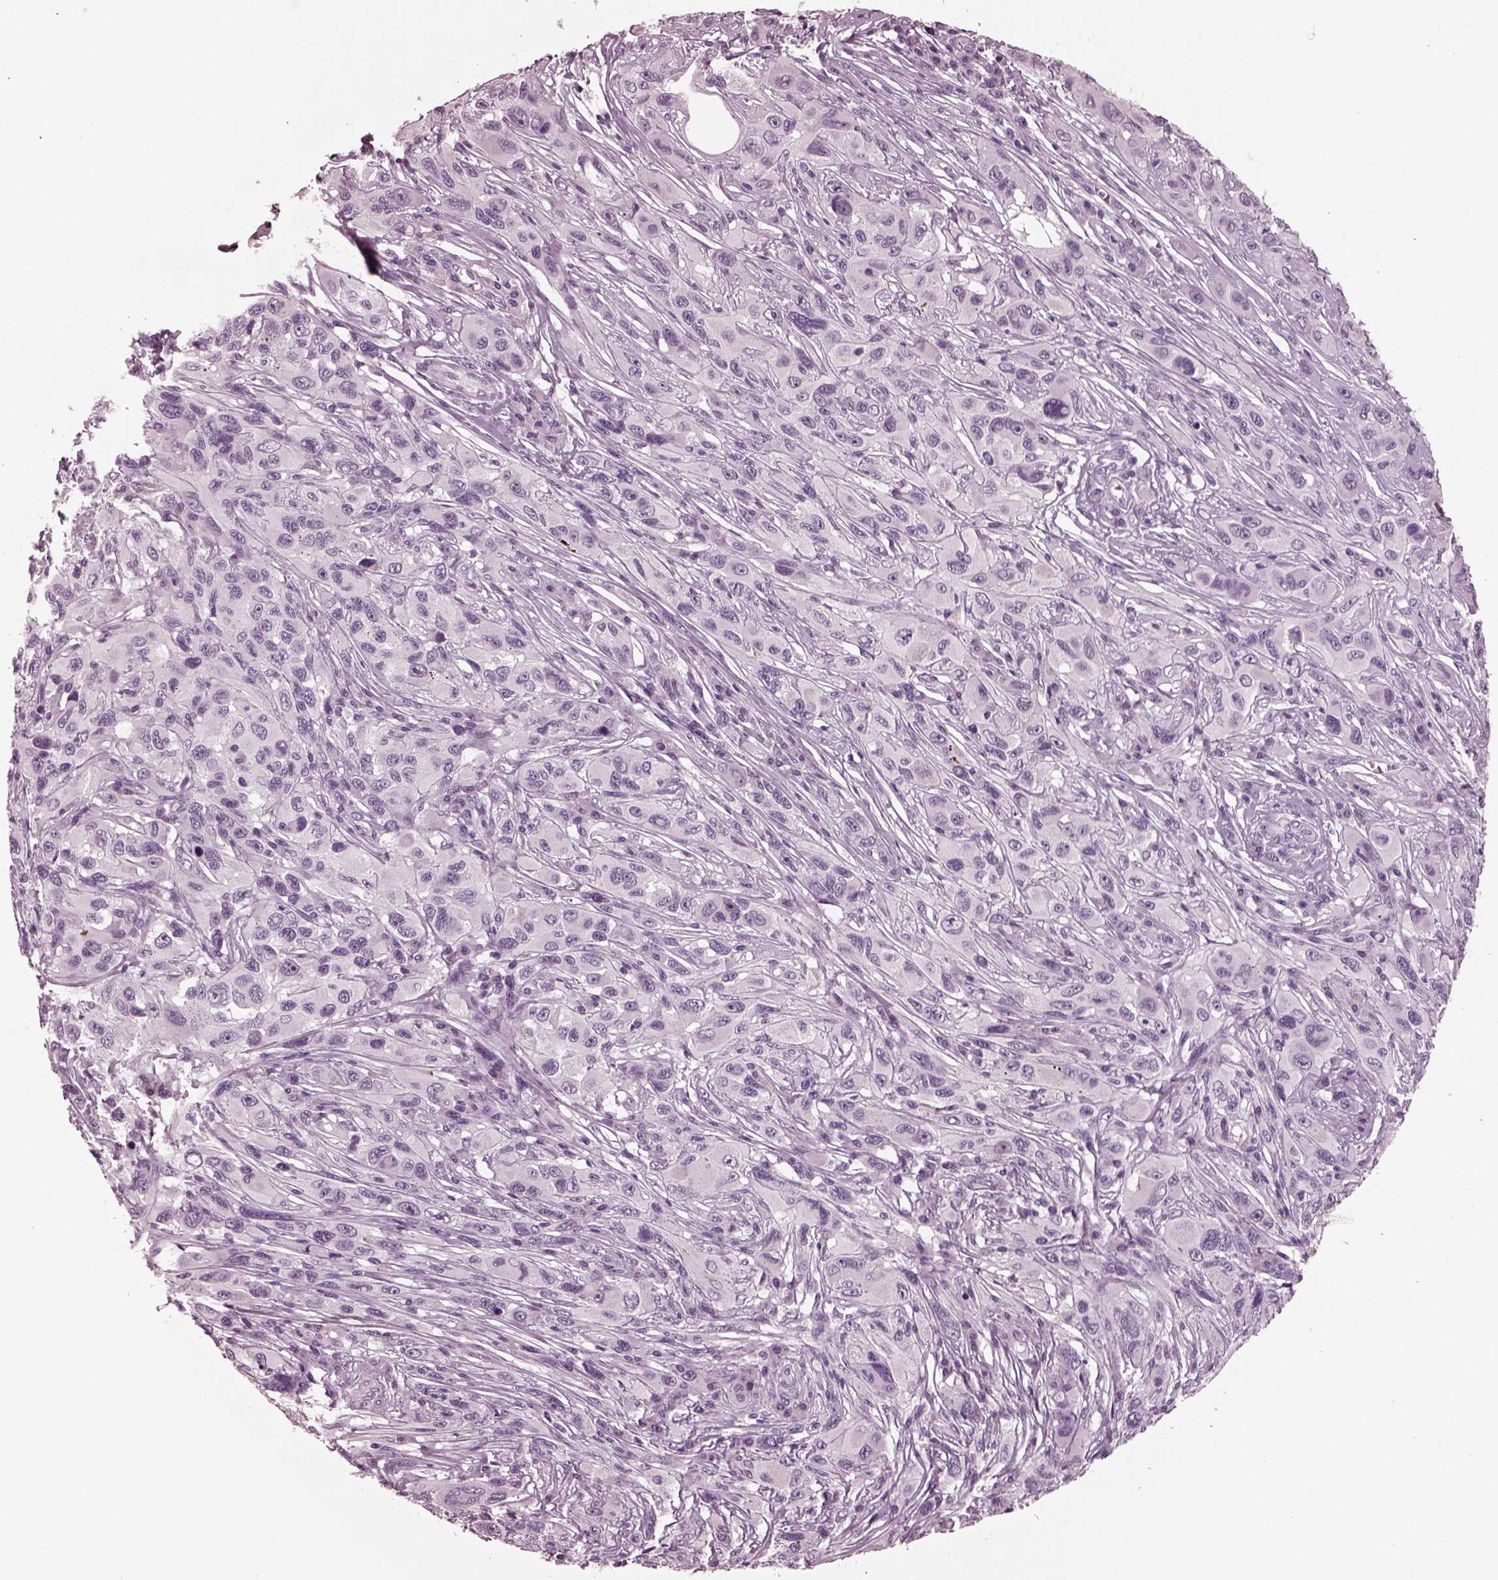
{"staining": {"intensity": "negative", "quantity": "none", "location": "none"}, "tissue": "melanoma", "cell_type": "Tumor cells", "image_type": "cancer", "snomed": [{"axis": "morphology", "description": "Malignant melanoma, NOS"}, {"axis": "topography", "description": "Skin"}], "caption": "The histopathology image displays no staining of tumor cells in malignant melanoma.", "gene": "MIB2", "patient": {"sex": "male", "age": 53}}